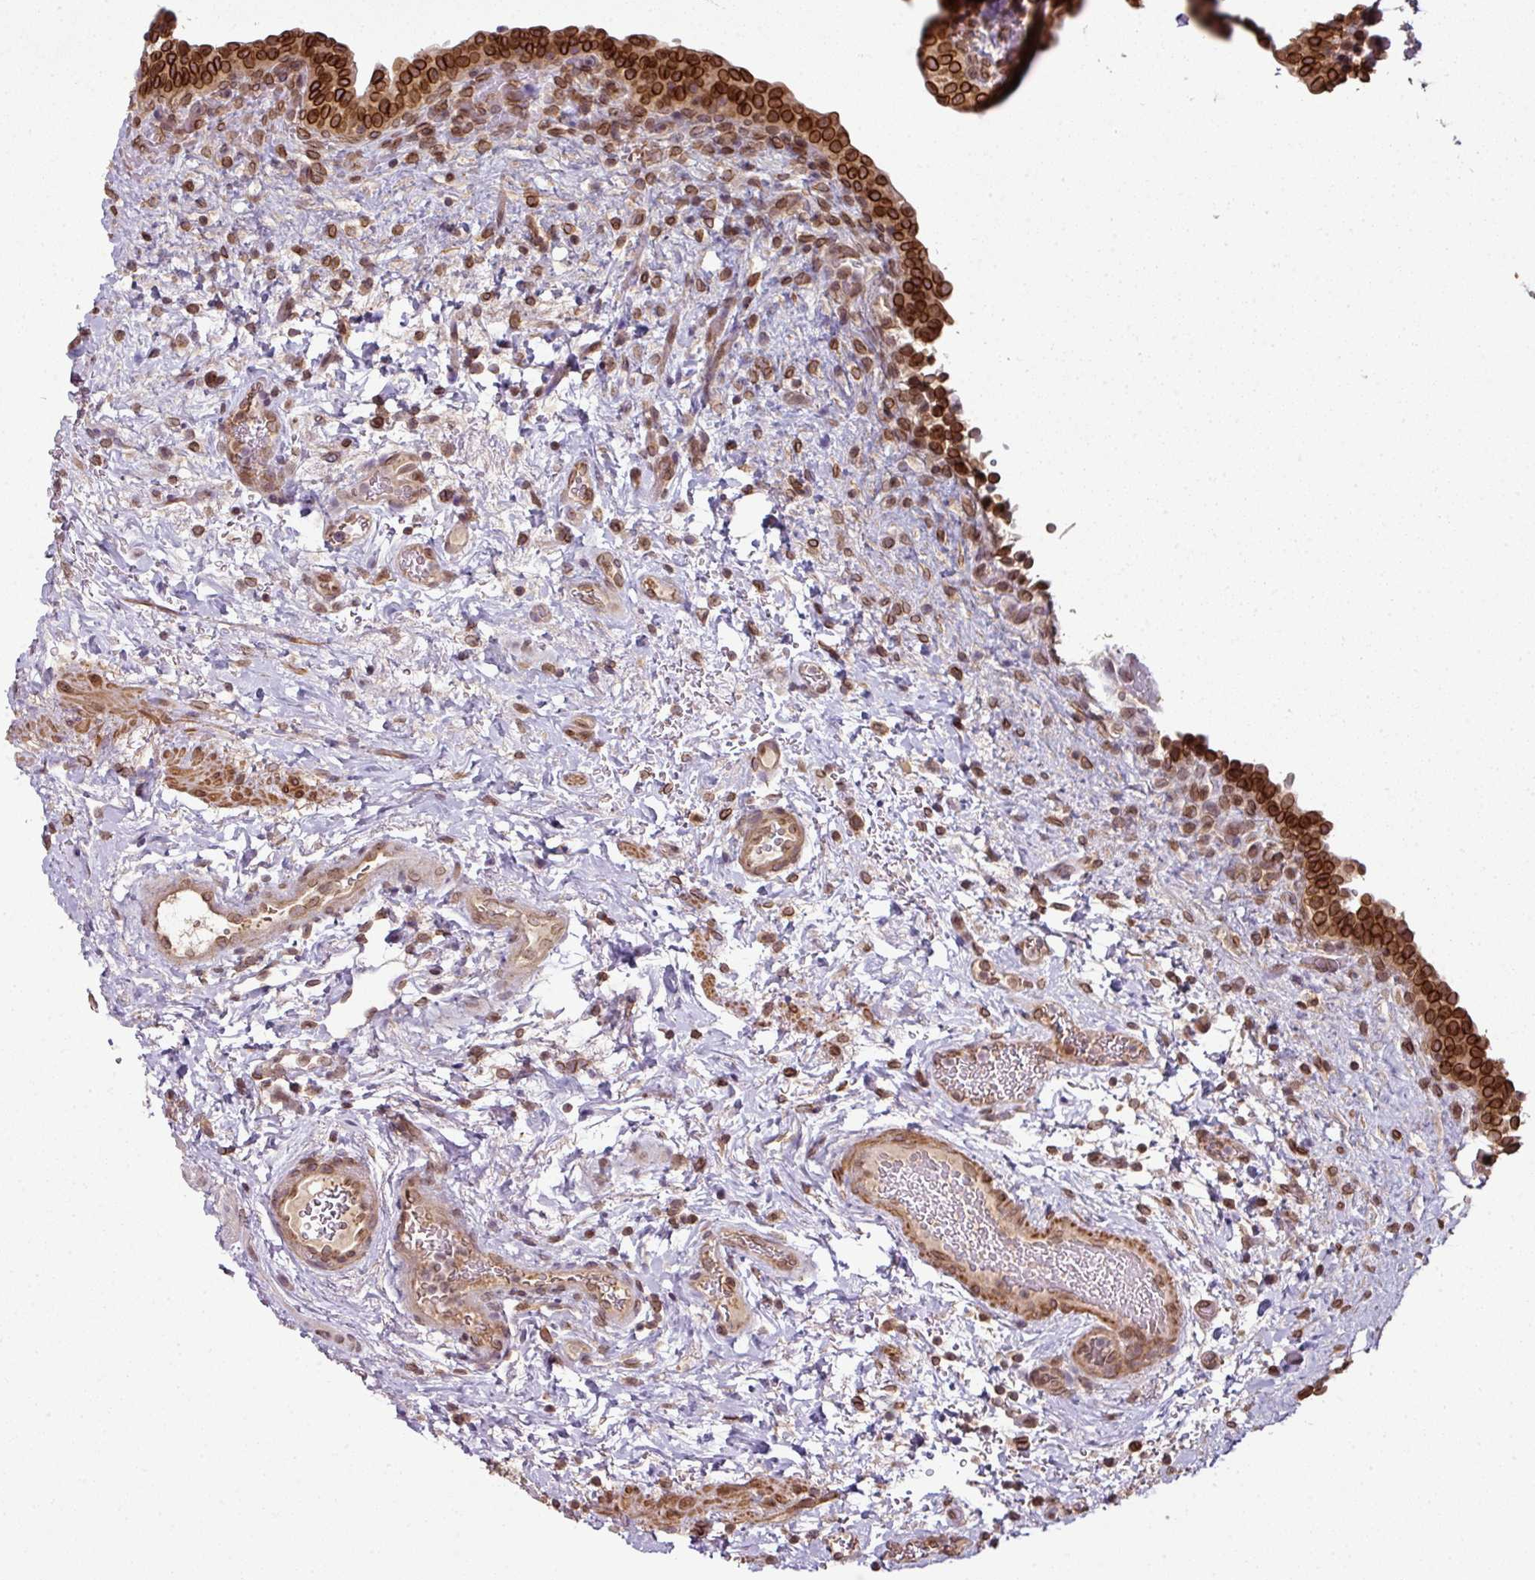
{"staining": {"intensity": "strong", "quantity": ">75%", "location": "cytoplasmic/membranous,nuclear"}, "tissue": "urinary bladder", "cell_type": "Urothelial cells", "image_type": "normal", "snomed": [{"axis": "morphology", "description": "Normal tissue, NOS"}, {"axis": "topography", "description": "Urinary bladder"}], "caption": "A brown stain shows strong cytoplasmic/membranous,nuclear expression of a protein in urothelial cells of unremarkable urinary bladder.", "gene": "RANGAP1", "patient": {"sex": "male", "age": 69}}